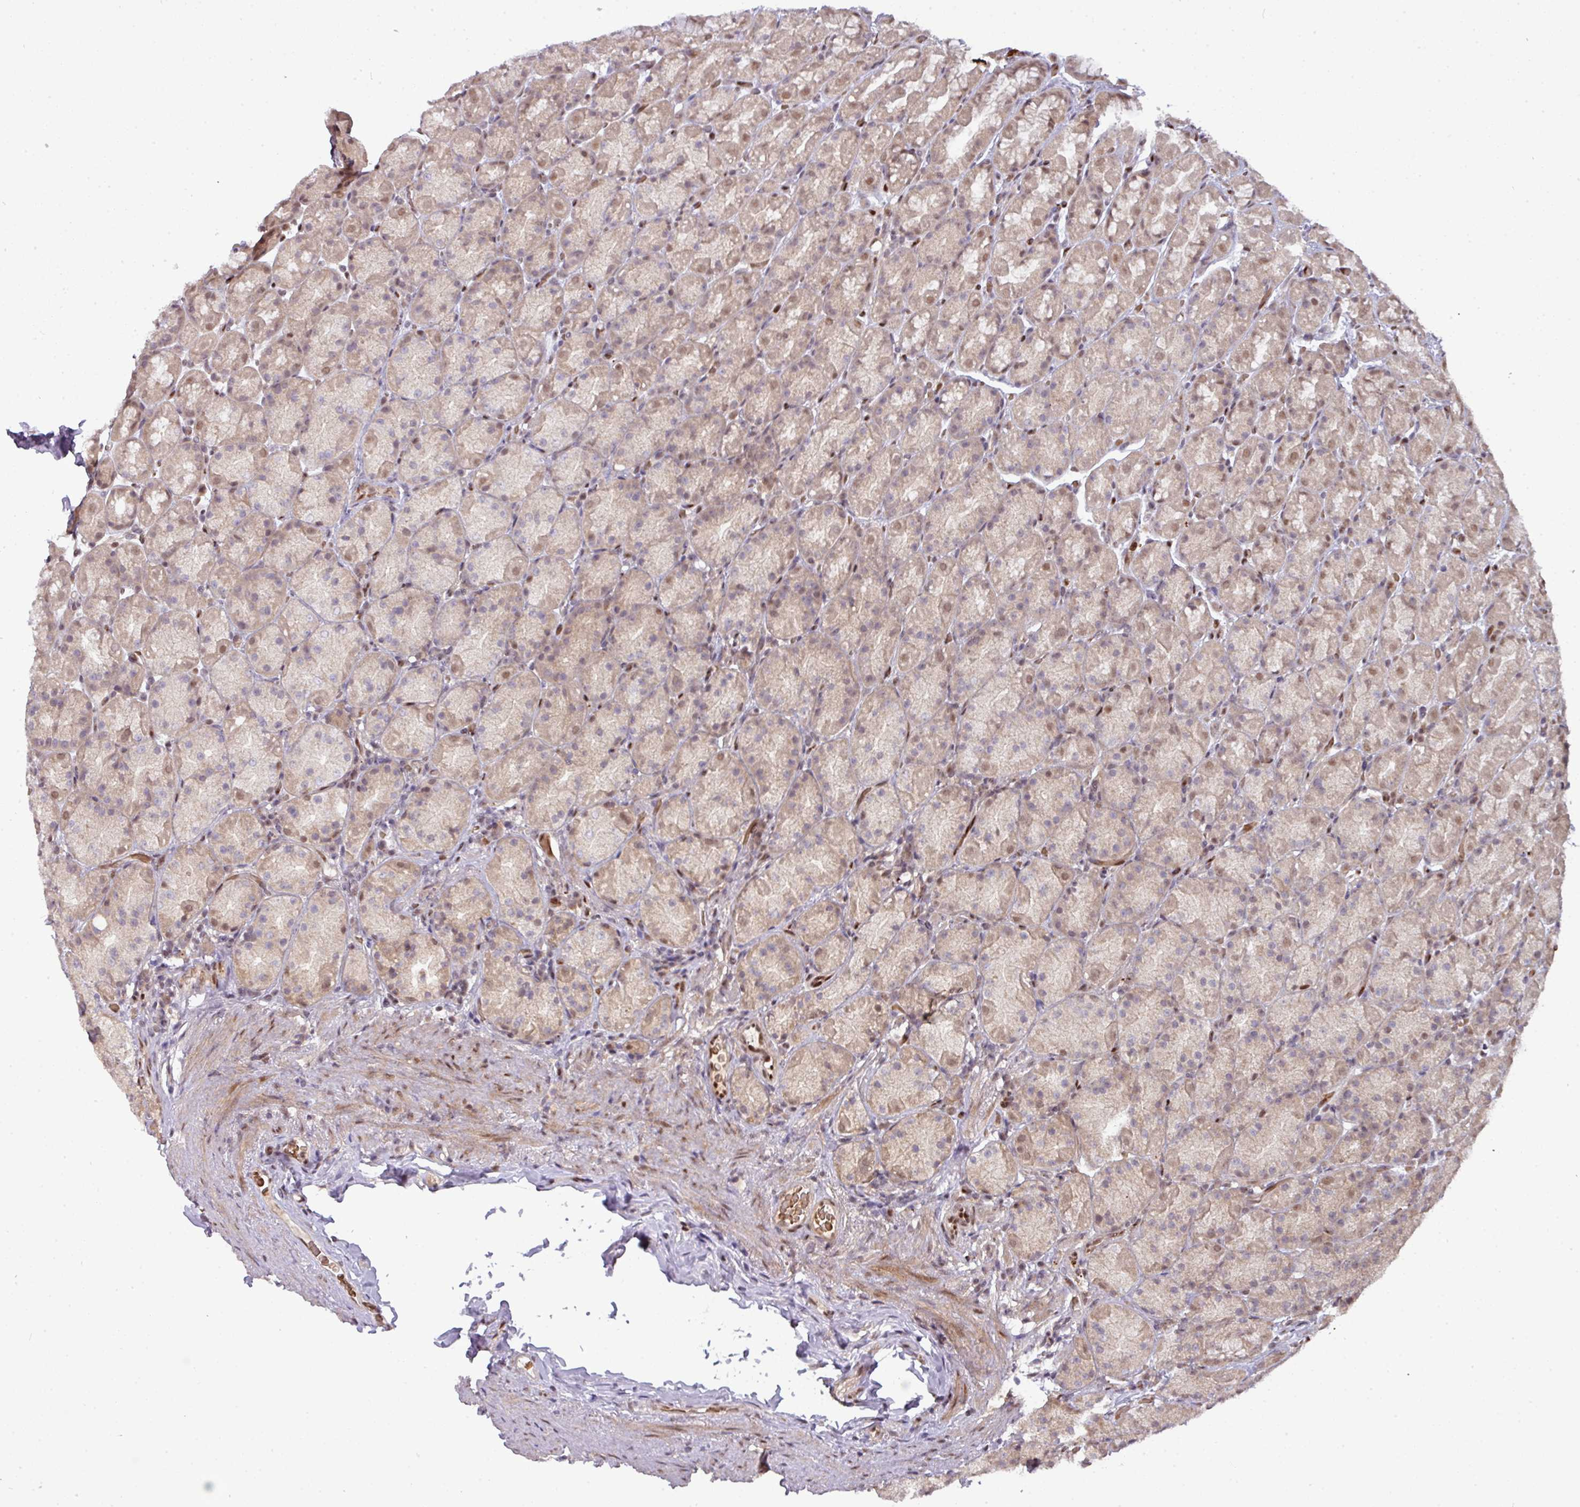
{"staining": {"intensity": "moderate", "quantity": "25%-75%", "location": "nuclear"}, "tissue": "stomach", "cell_type": "Glandular cells", "image_type": "normal", "snomed": [{"axis": "morphology", "description": "Normal tissue, NOS"}, {"axis": "topography", "description": "Stomach, upper"}, {"axis": "topography", "description": "Stomach"}], "caption": "Immunohistochemistry (DAB (3,3'-diaminobenzidine)) staining of unremarkable stomach shows moderate nuclear protein staining in approximately 25%-75% of glandular cells. (DAB (3,3'-diaminobenzidine) IHC with brightfield microscopy, high magnification).", "gene": "CIC", "patient": {"sex": "male", "age": 68}}